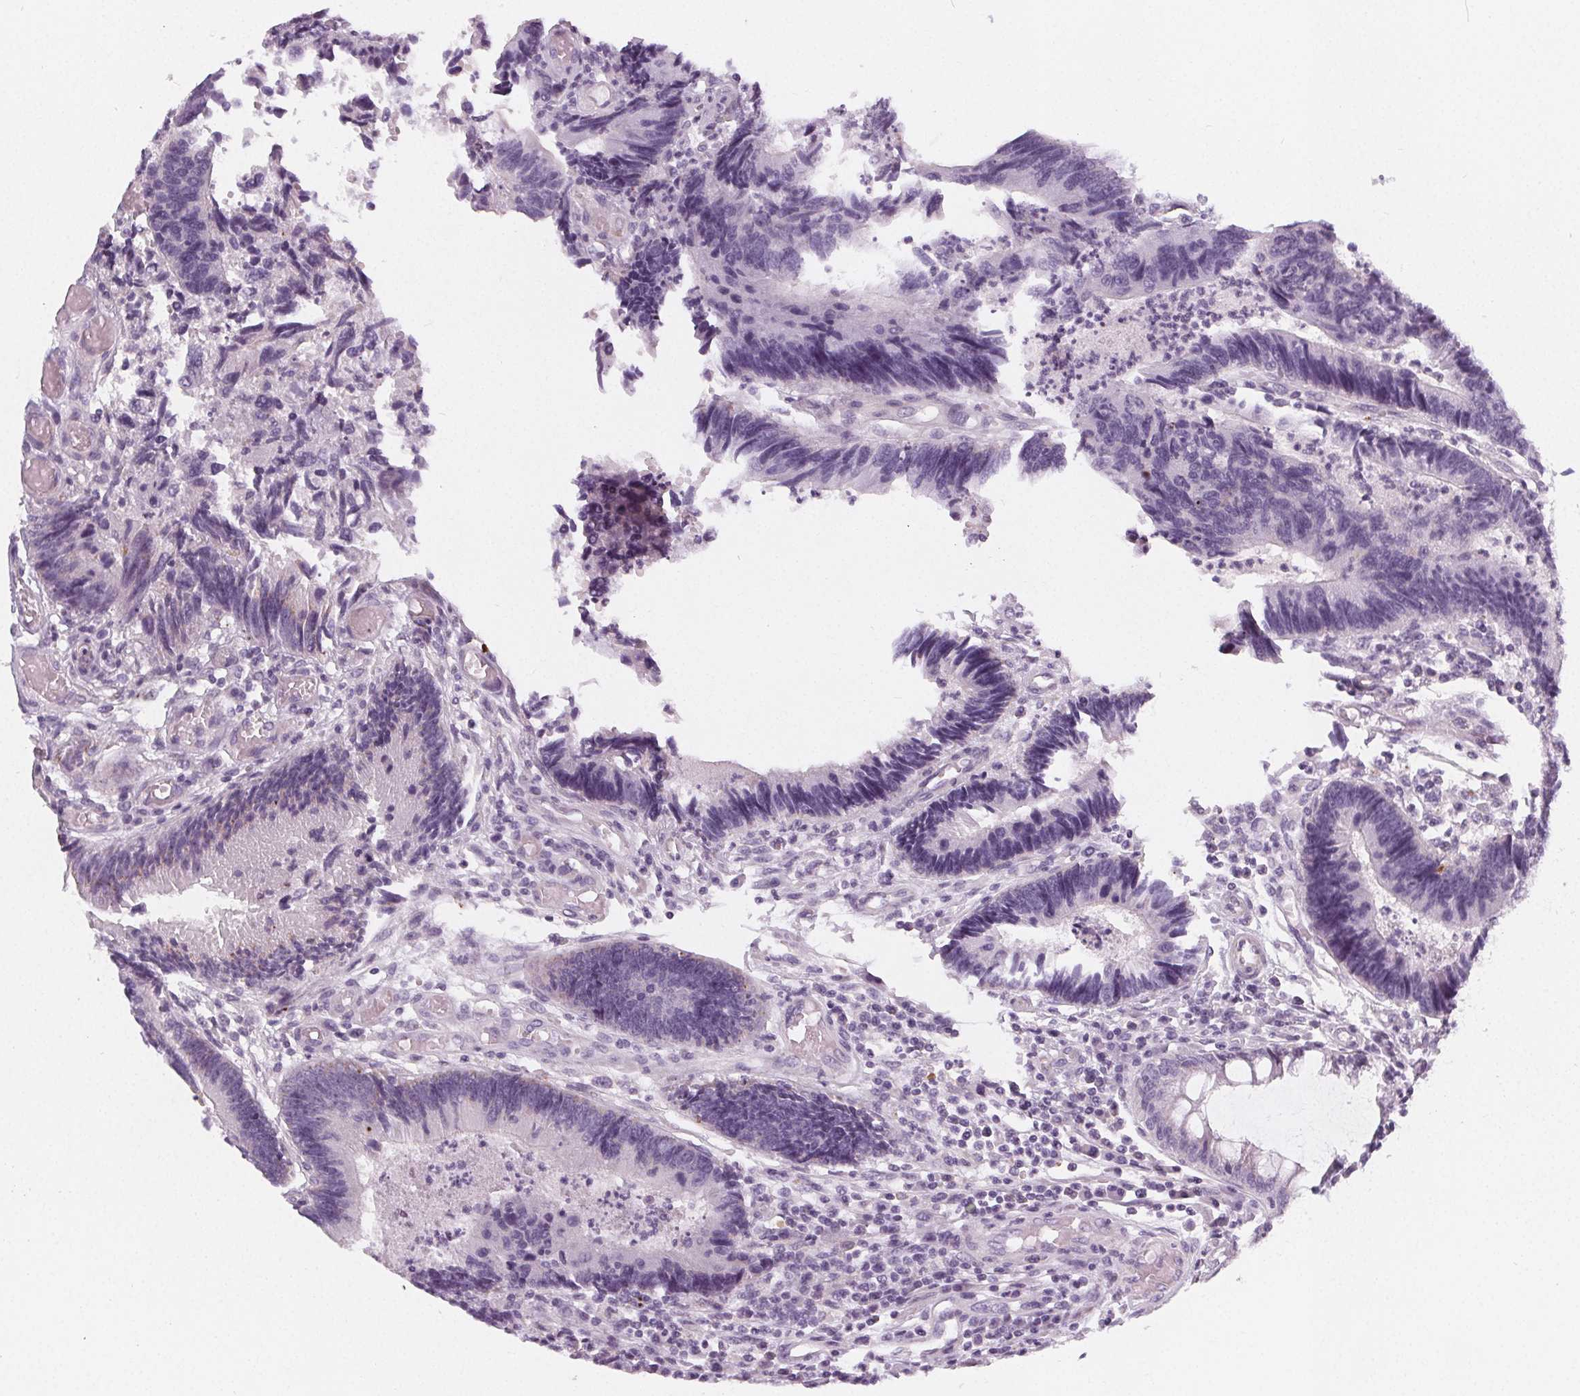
{"staining": {"intensity": "negative", "quantity": "none", "location": "none"}, "tissue": "colorectal cancer", "cell_type": "Tumor cells", "image_type": "cancer", "snomed": [{"axis": "morphology", "description": "Adenocarcinoma, NOS"}, {"axis": "topography", "description": "Colon"}], "caption": "Tumor cells are negative for brown protein staining in colorectal cancer.", "gene": "SLC5A12", "patient": {"sex": "female", "age": 67}}